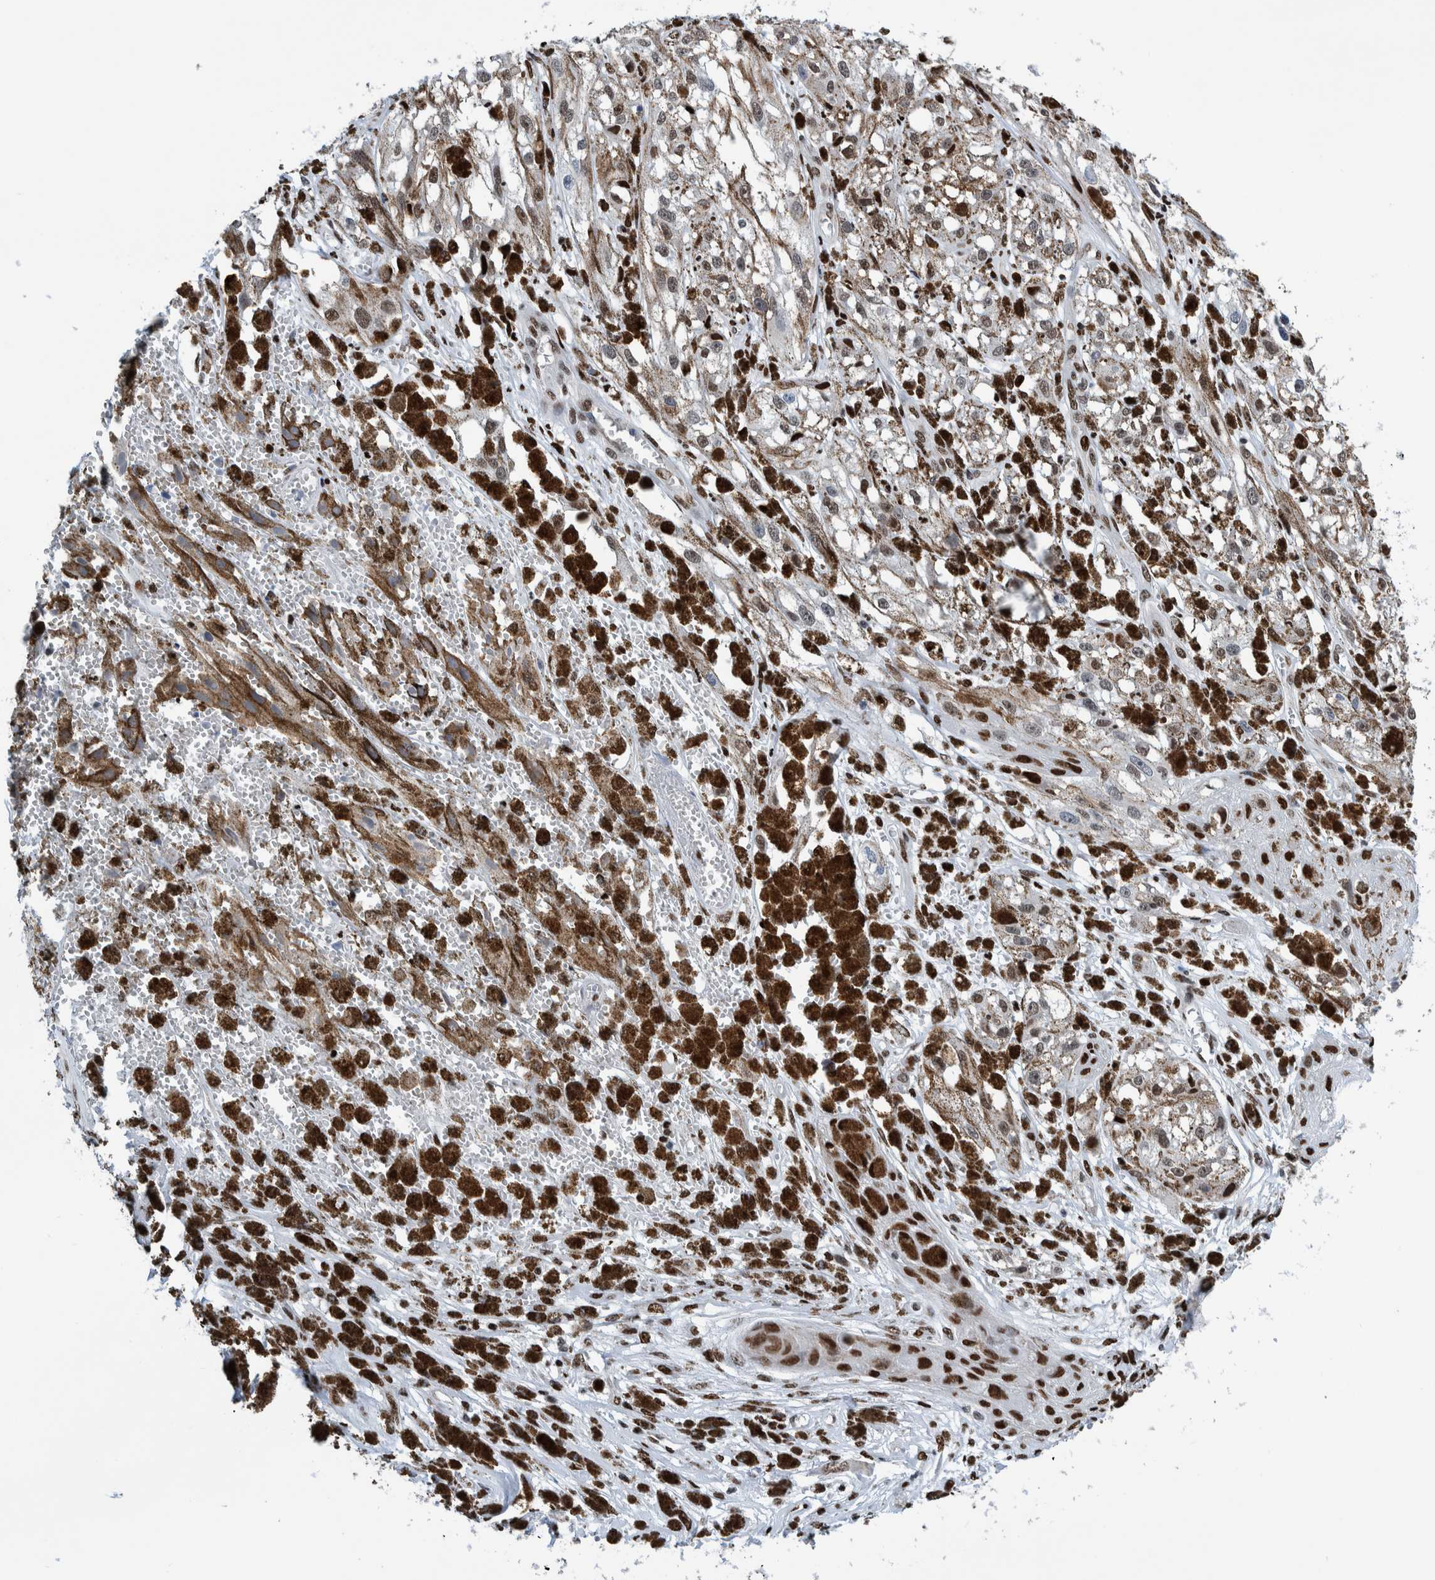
{"staining": {"intensity": "weak", "quantity": "25%-75%", "location": "nuclear"}, "tissue": "melanoma", "cell_type": "Tumor cells", "image_type": "cancer", "snomed": [{"axis": "morphology", "description": "Malignant melanoma, NOS"}, {"axis": "topography", "description": "Skin"}], "caption": "Brown immunohistochemical staining in human melanoma exhibits weak nuclear positivity in about 25%-75% of tumor cells.", "gene": "HEATR9", "patient": {"sex": "male", "age": 88}}